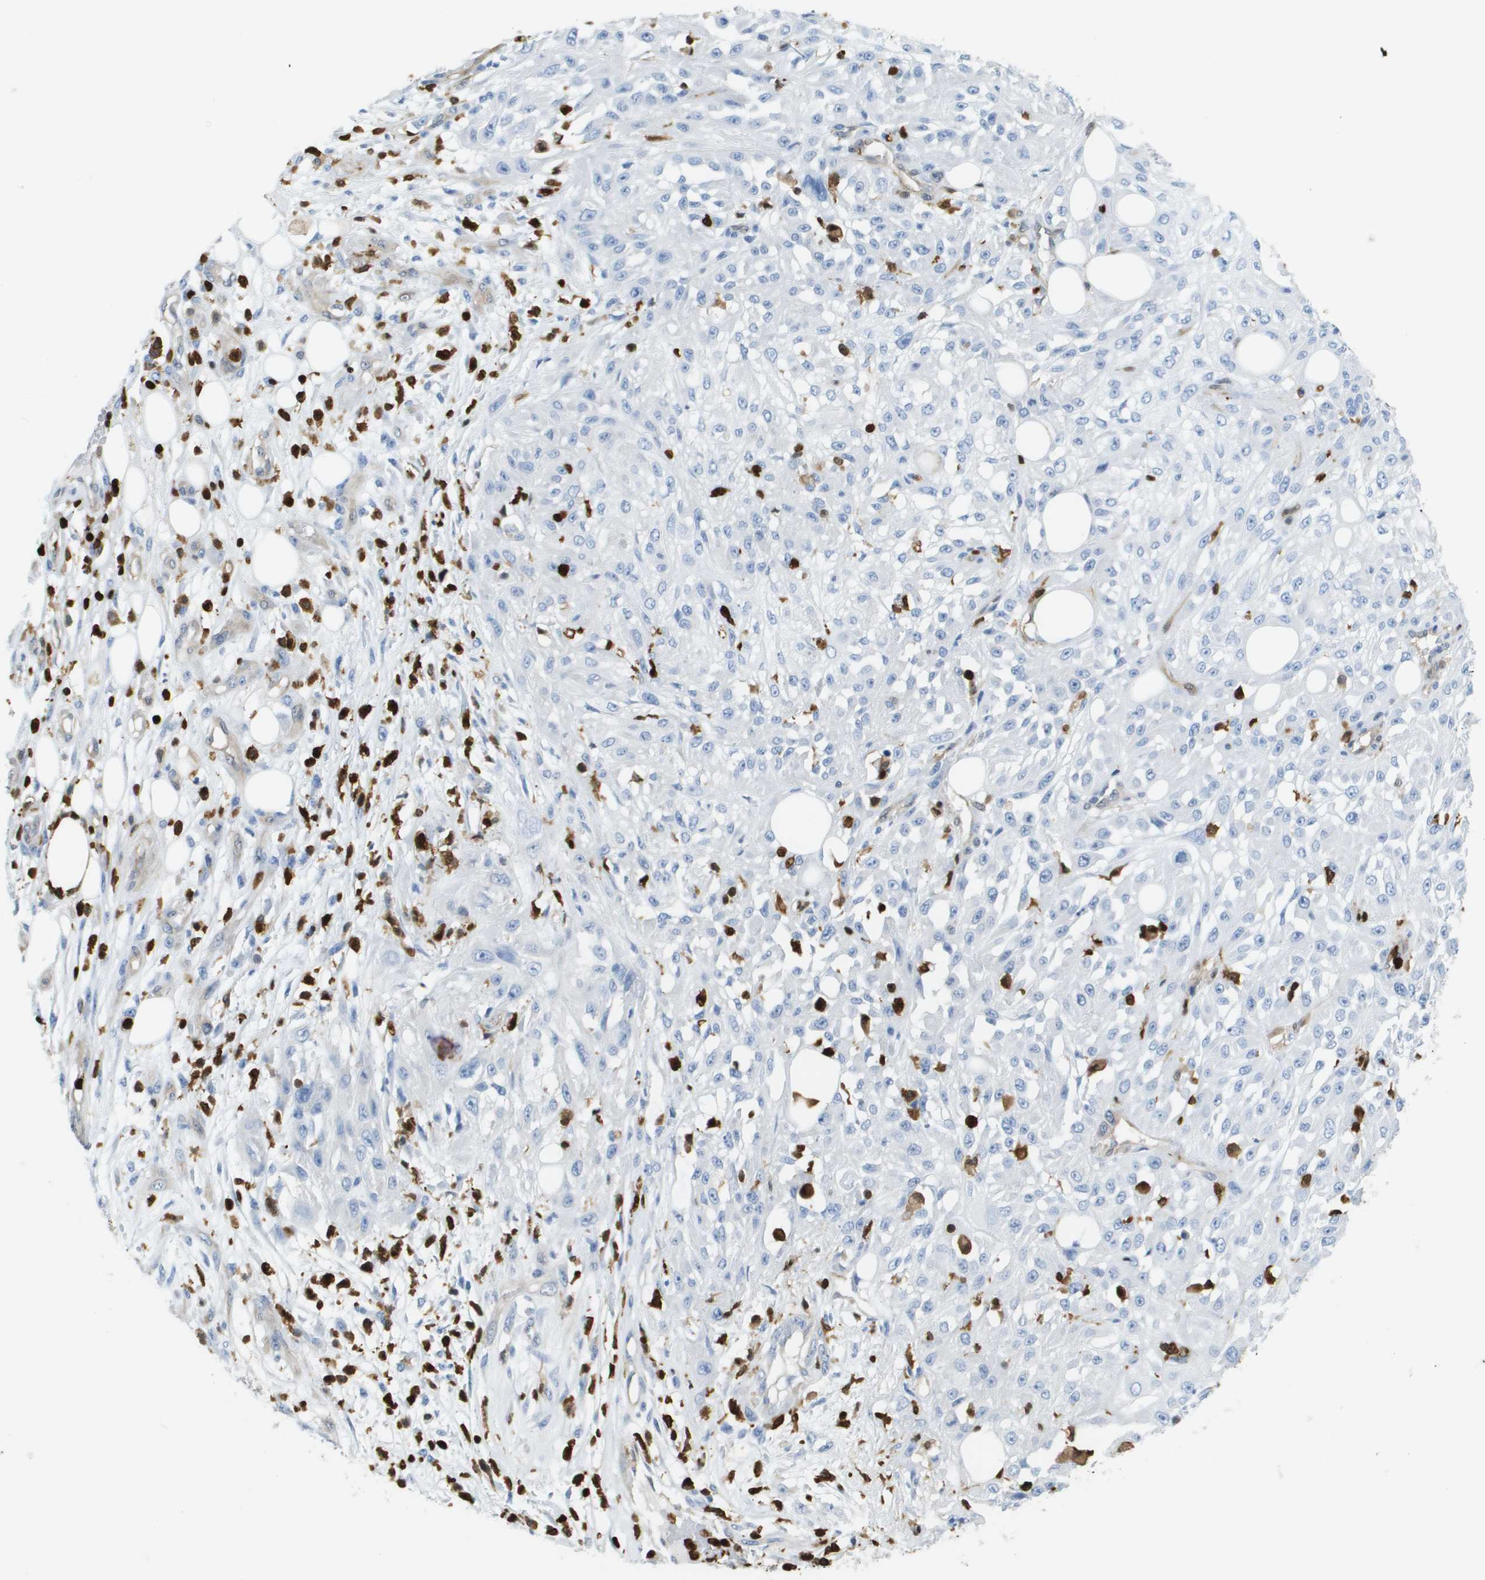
{"staining": {"intensity": "negative", "quantity": "none", "location": "none"}, "tissue": "skin cancer", "cell_type": "Tumor cells", "image_type": "cancer", "snomed": [{"axis": "morphology", "description": "Squamous cell carcinoma, NOS"}, {"axis": "morphology", "description": "Squamous cell carcinoma, metastatic, NOS"}, {"axis": "topography", "description": "Skin"}, {"axis": "topography", "description": "Lymph node"}], "caption": "Immunohistochemistry (IHC) of metastatic squamous cell carcinoma (skin) displays no expression in tumor cells. Brightfield microscopy of IHC stained with DAB (brown) and hematoxylin (blue), captured at high magnification.", "gene": "DOCK5", "patient": {"sex": "male", "age": 75}}